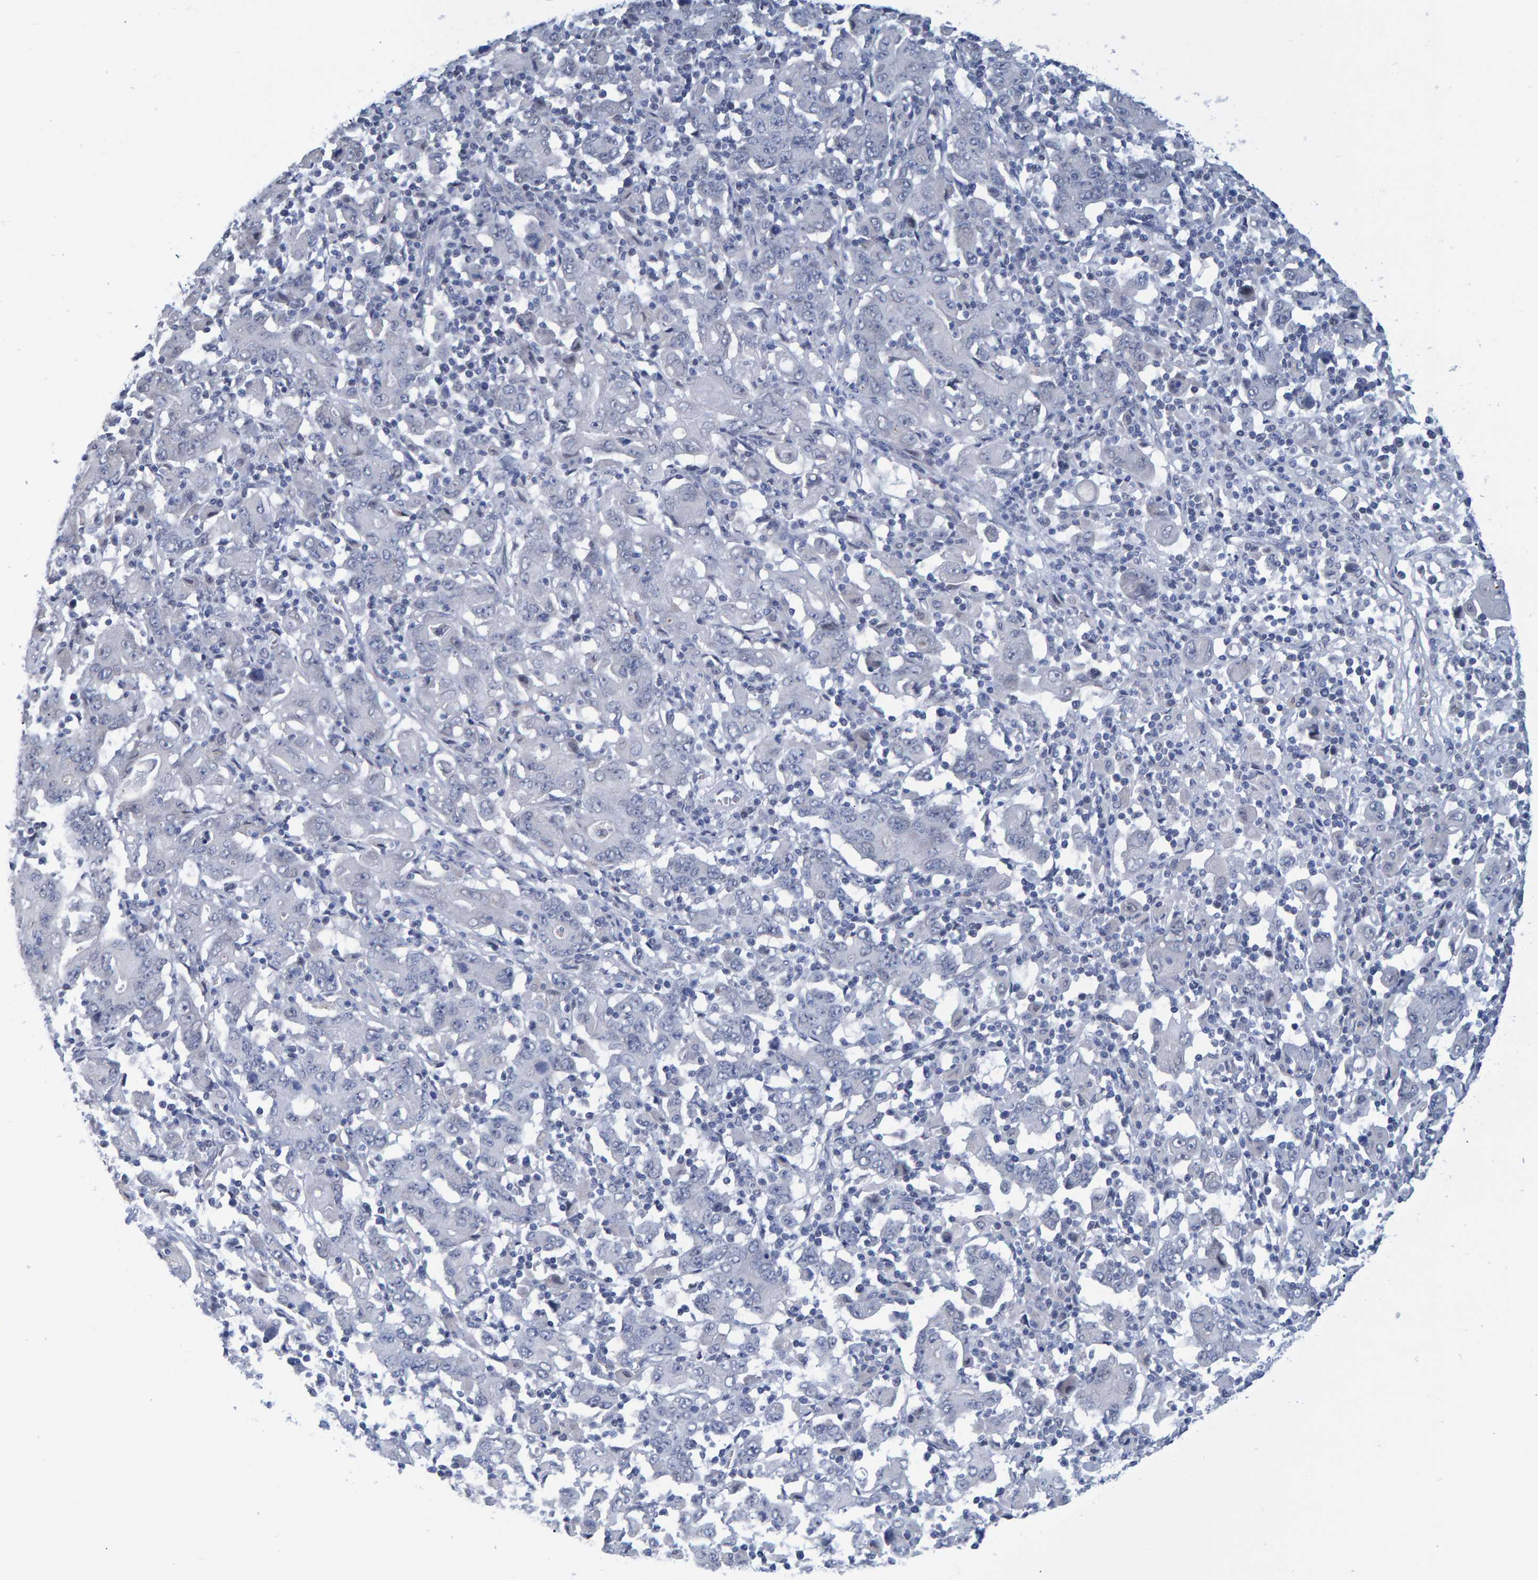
{"staining": {"intensity": "negative", "quantity": "none", "location": "none"}, "tissue": "stomach cancer", "cell_type": "Tumor cells", "image_type": "cancer", "snomed": [{"axis": "morphology", "description": "Adenocarcinoma, NOS"}, {"axis": "topography", "description": "Stomach, upper"}], "caption": "IHC micrograph of neoplastic tissue: human adenocarcinoma (stomach) stained with DAB (3,3'-diaminobenzidine) shows no significant protein staining in tumor cells.", "gene": "PROCA1", "patient": {"sex": "male", "age": 69}}